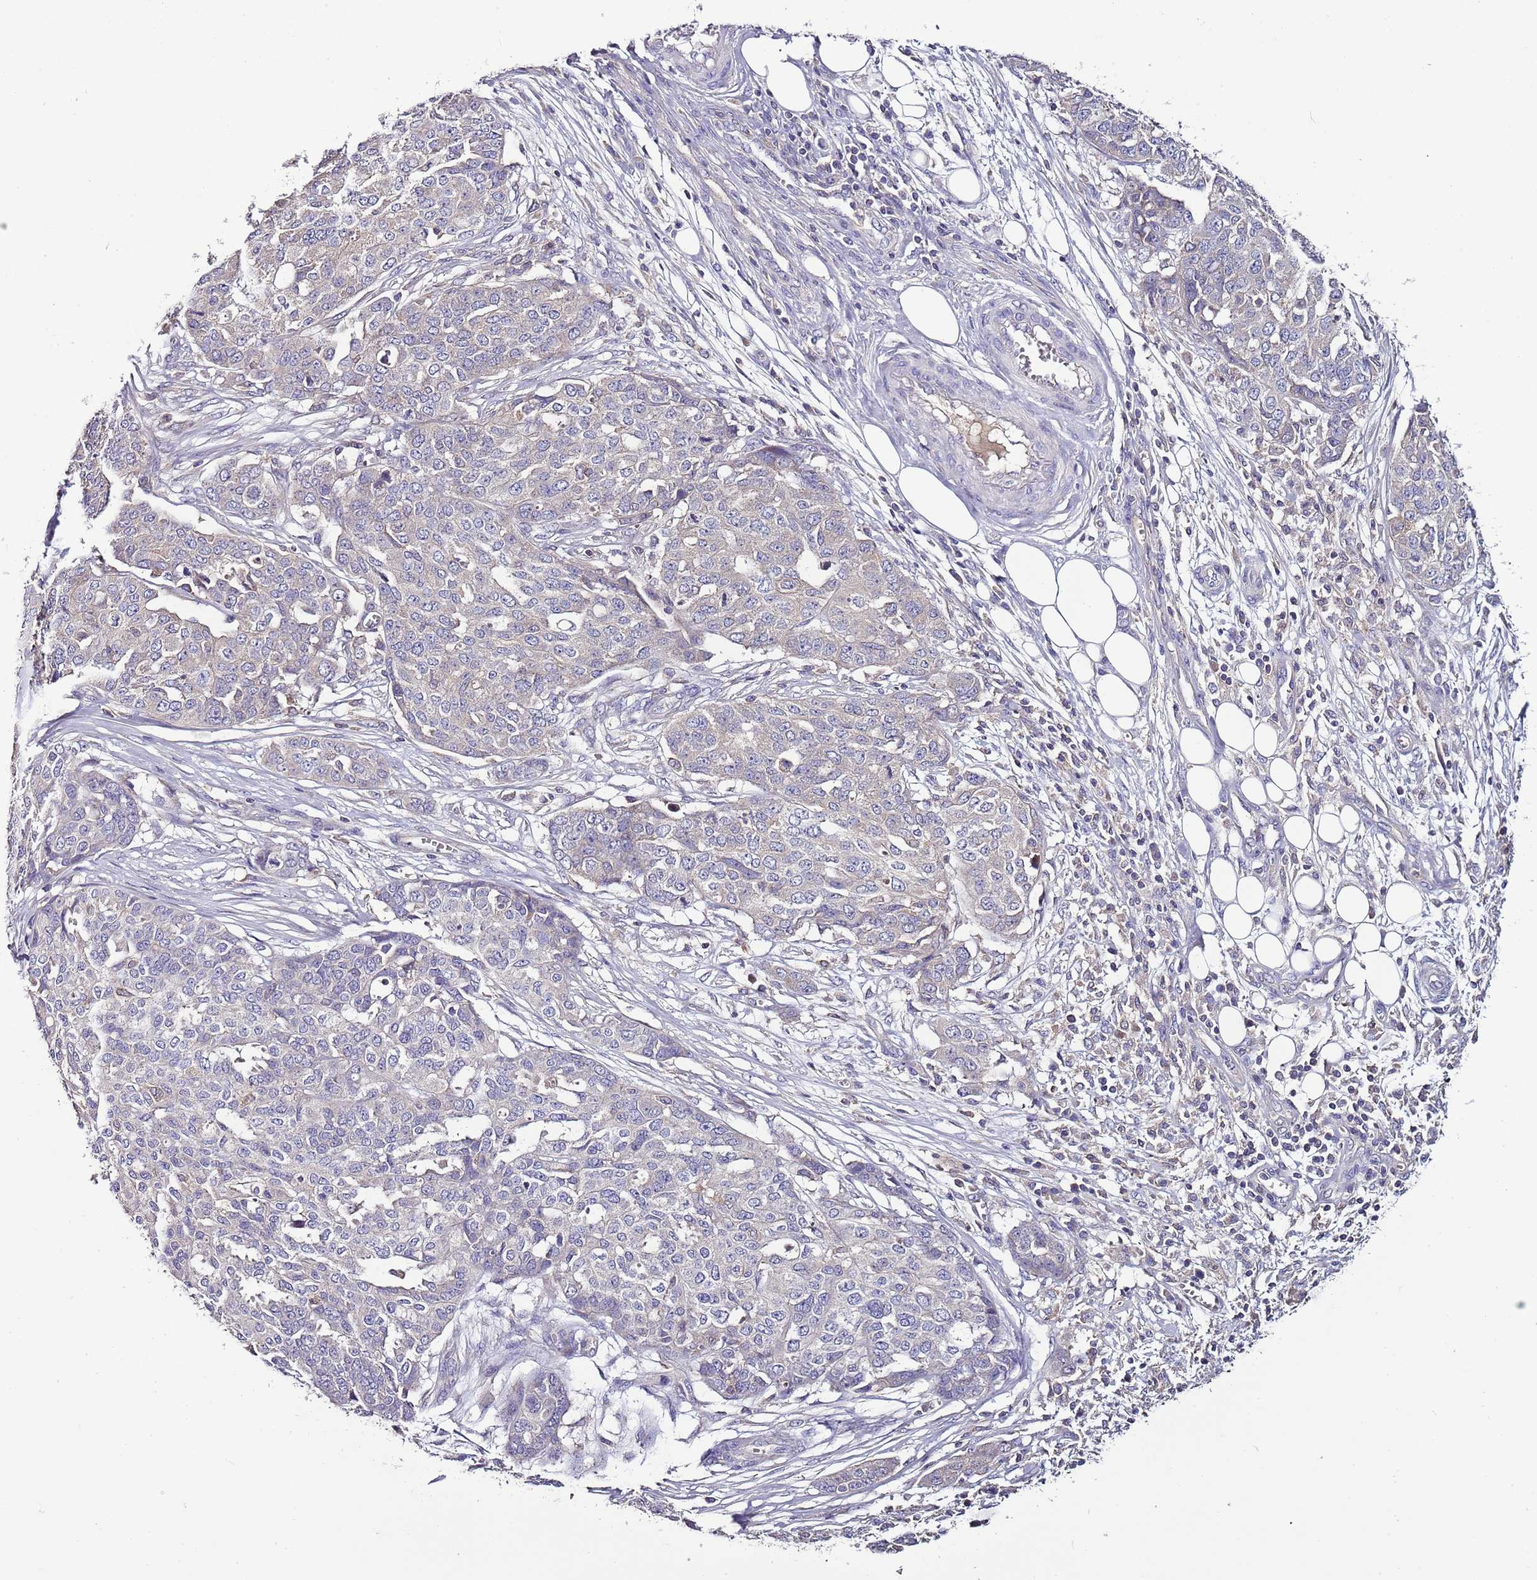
{"staining": {"intensity": "weak", "quantity": "<25%", "location": "cytoplasmic/membranous"}, "tissue": "ovarian cancer", "cell_type": "Tumor cells", "image_type": "cancer", "snomed": [{"axis": "morphology", "description": "Cystadenocarcinoma, serous, NOS"}, {"axis": "topography", "description": "Soft tissue"}, {"axis": "topography", "description": "Ovary"}], "caption": "Human ovarian serous cystadenocarcinoma stained for a protein using IHC reveals no positivity in tumor cells.", "gene": "IGIP", "patient": {"sex": "female", "age": 57}}